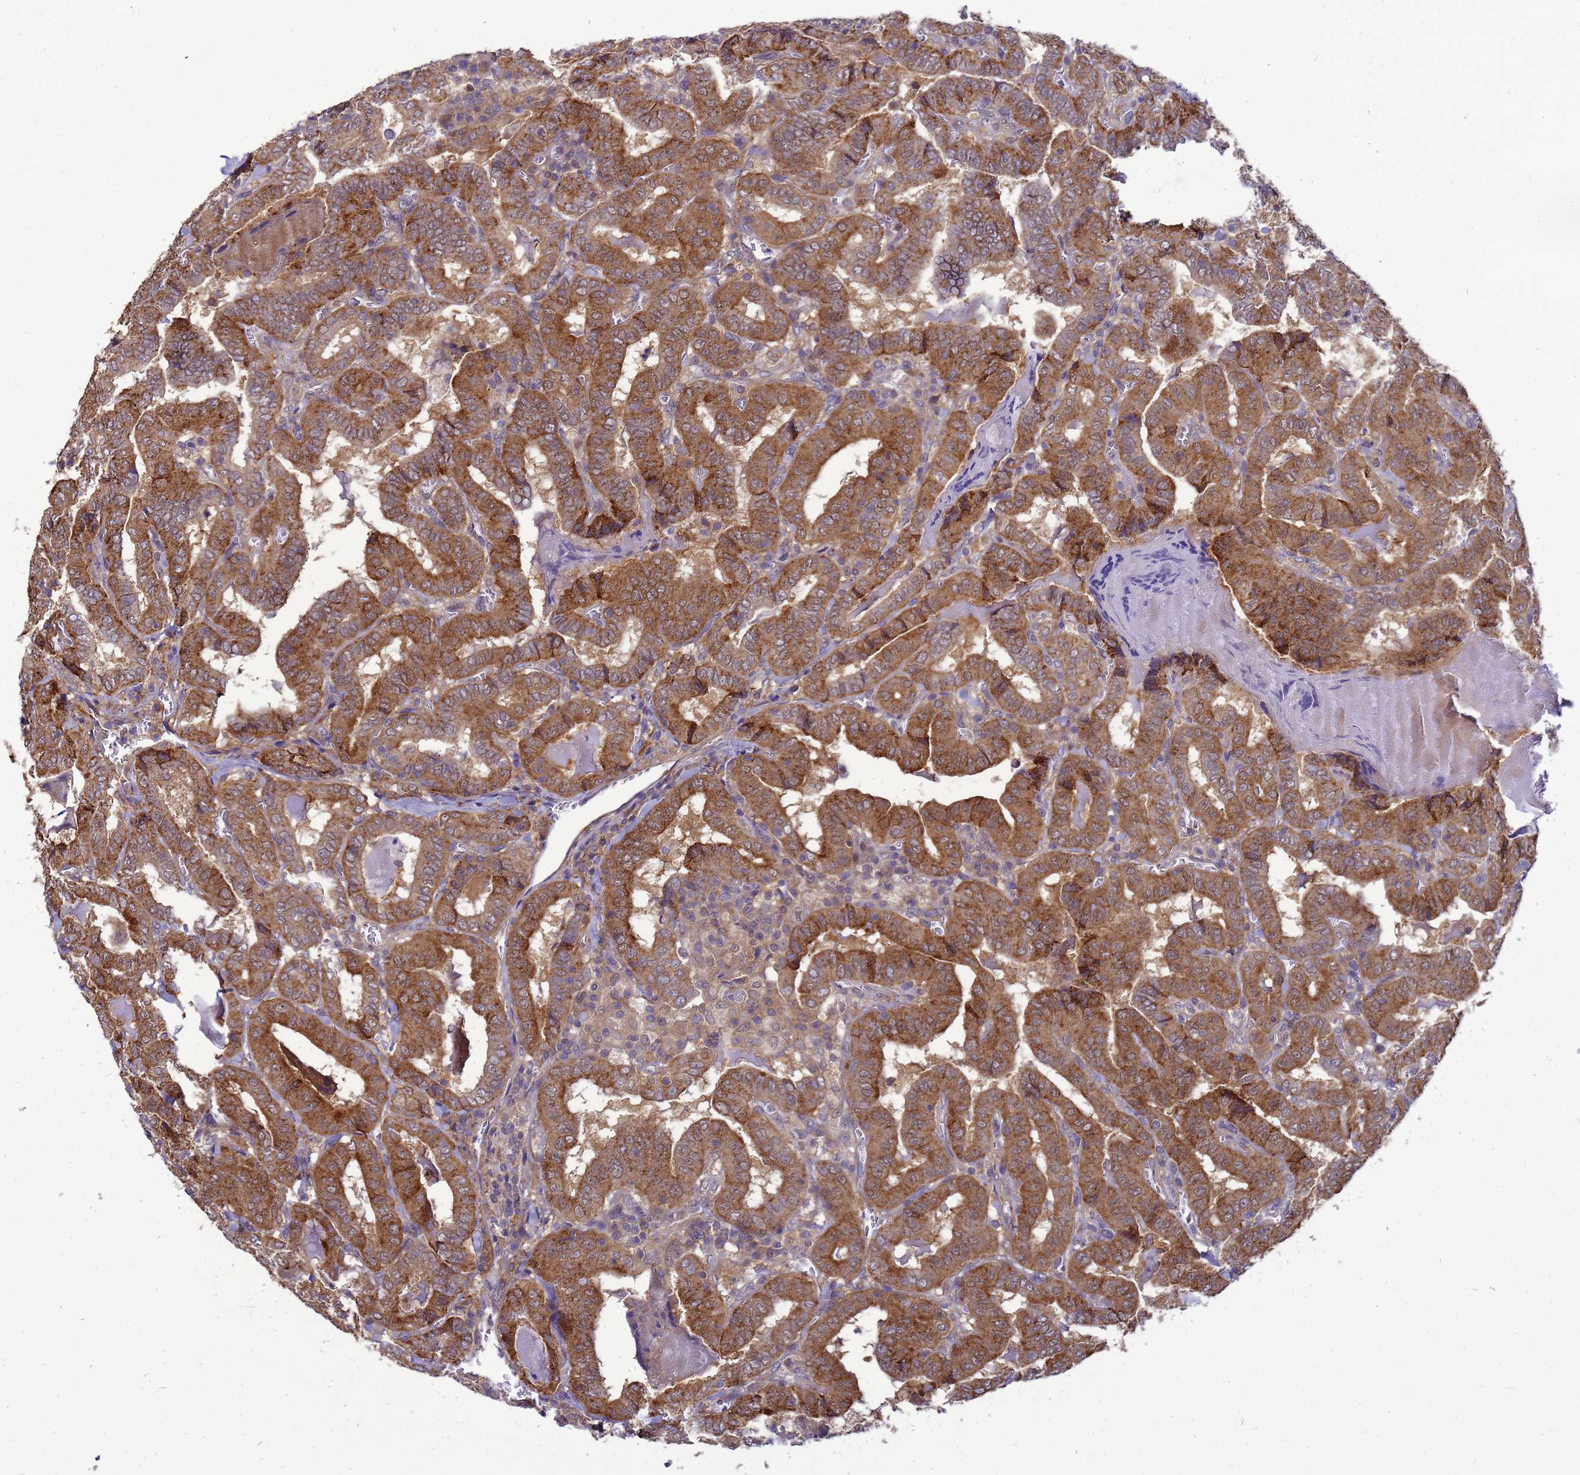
{"staining": {"intensity": "moderate", "quantity": ">75%", "location": "cytoplasmic/membranous"}, "tissue": "thyroid cancer", "cell_type": "Tumor cells", "image_type": "cancer", "snomed": [{"axis": "morphology", "description": "Papillary adenocarcinoma, NOS"}, {"axis": "topography", "description": "Thyroid gland"}], "caption": "IHC micrograph of neoplastic tissue: human thyroid papillary adenocarcinoma stained using immunohistochemistry (IHC) shows medium levels of moderate protein expression localized specifically in the cytoplasmic/membranous of tumor cells, appearing as a cytoplasmic/membranous brown color.", "gene": "ENOPH1", "patient": {"sex": "female", "age": 72}}